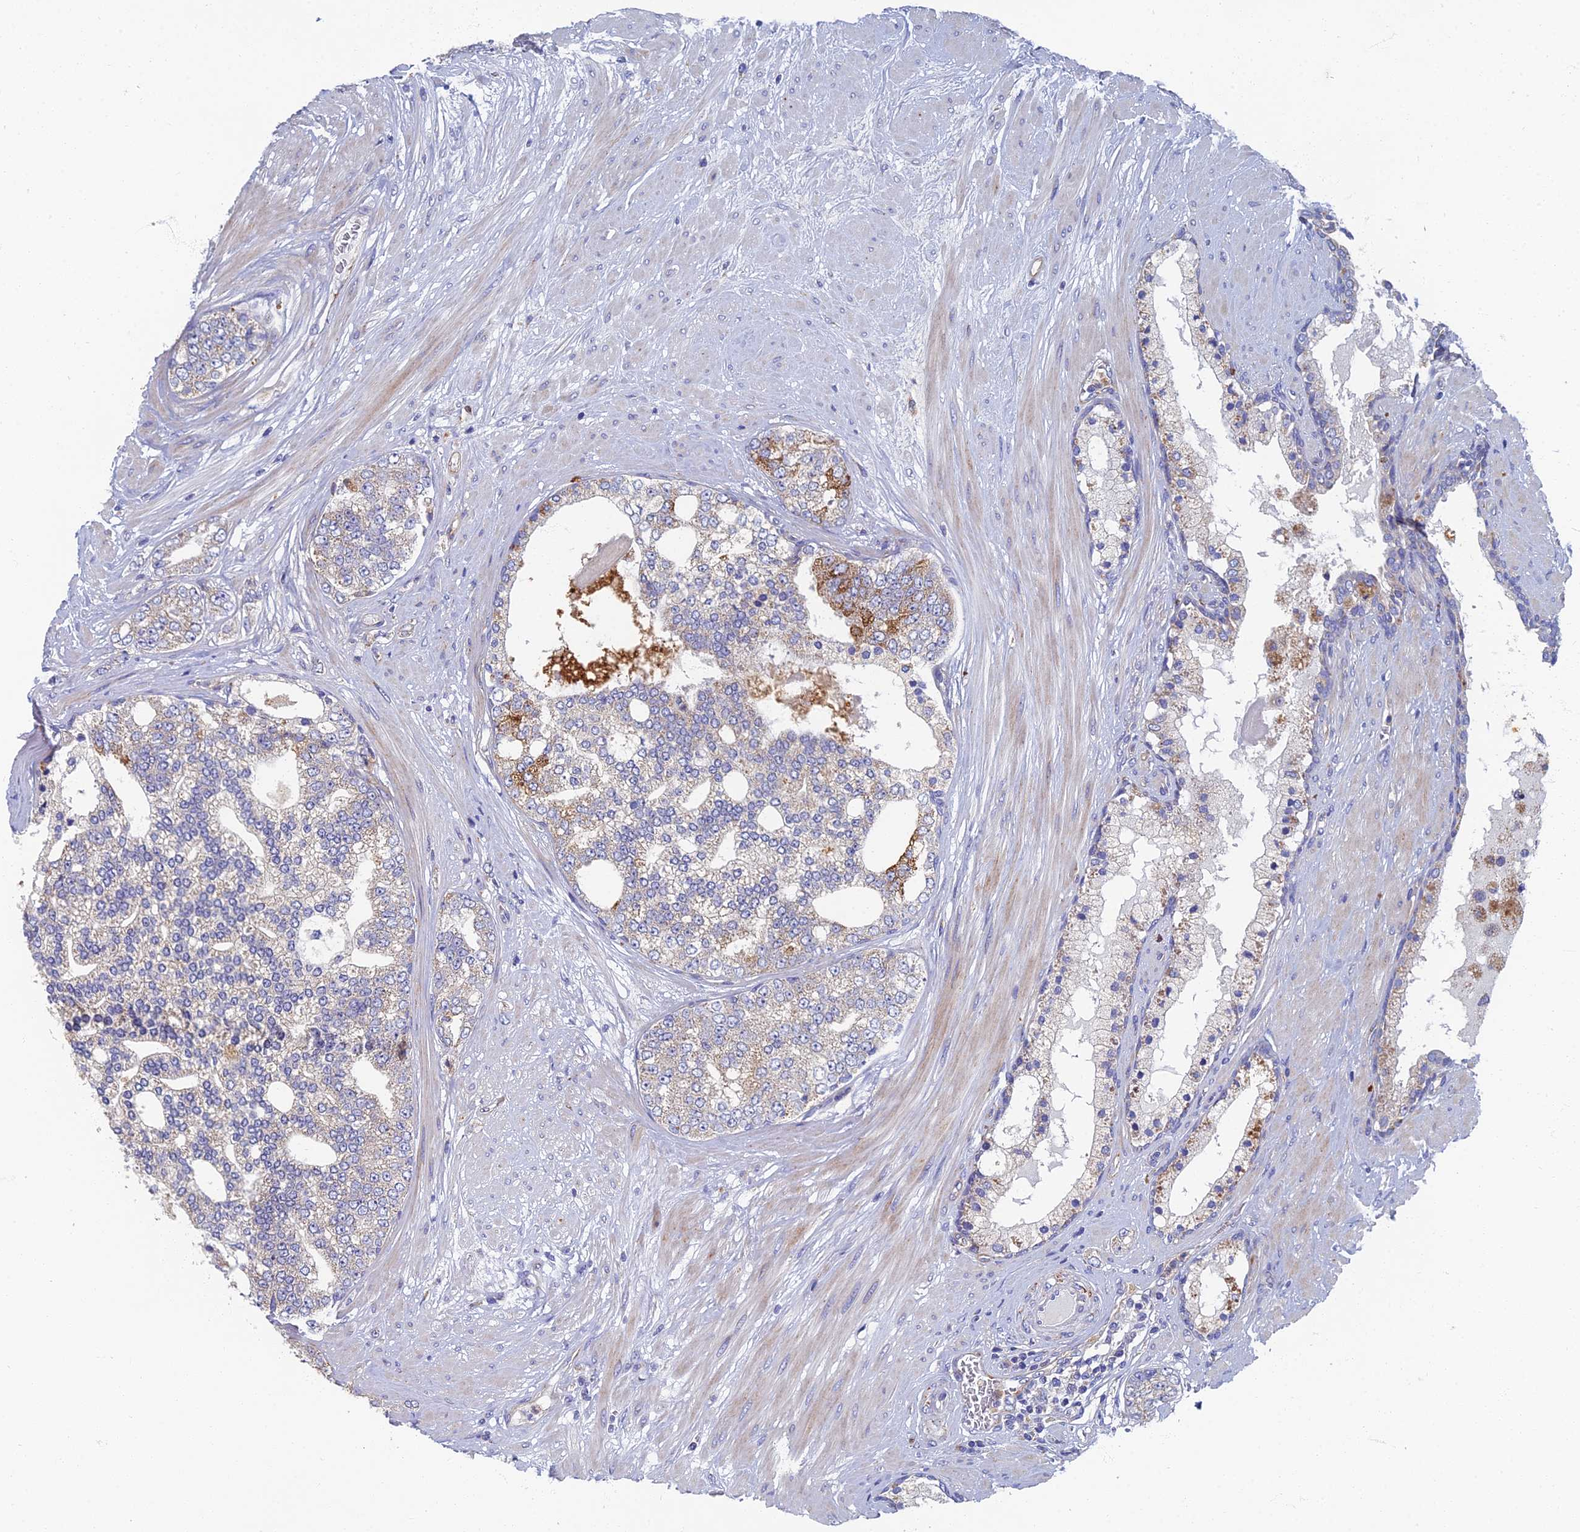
{"staining": {"intensity": "moderate", "quantity": "<25%", "location": "cytoplasmic/membranous"}, "tissue": "prostate cancer", "cell_type": "Tumor cells", "image_type": "cancer", "snomed": [{"axis": "morphology", "description": "Adenocarcinoma, High grade"}, {"axis": "topography", "description": "Prostate"}], "caption": "Brown immunohistochemical staining in high-grade adenocarcinoma (prostate) exhibits moderate cytoplasmic/membranous positivity in about <25% of tumor cells. (IHC, brightfield microscopy, high magnification).", "gene": "RNASEK", "patient": {"sex": "male", "age": 64}}